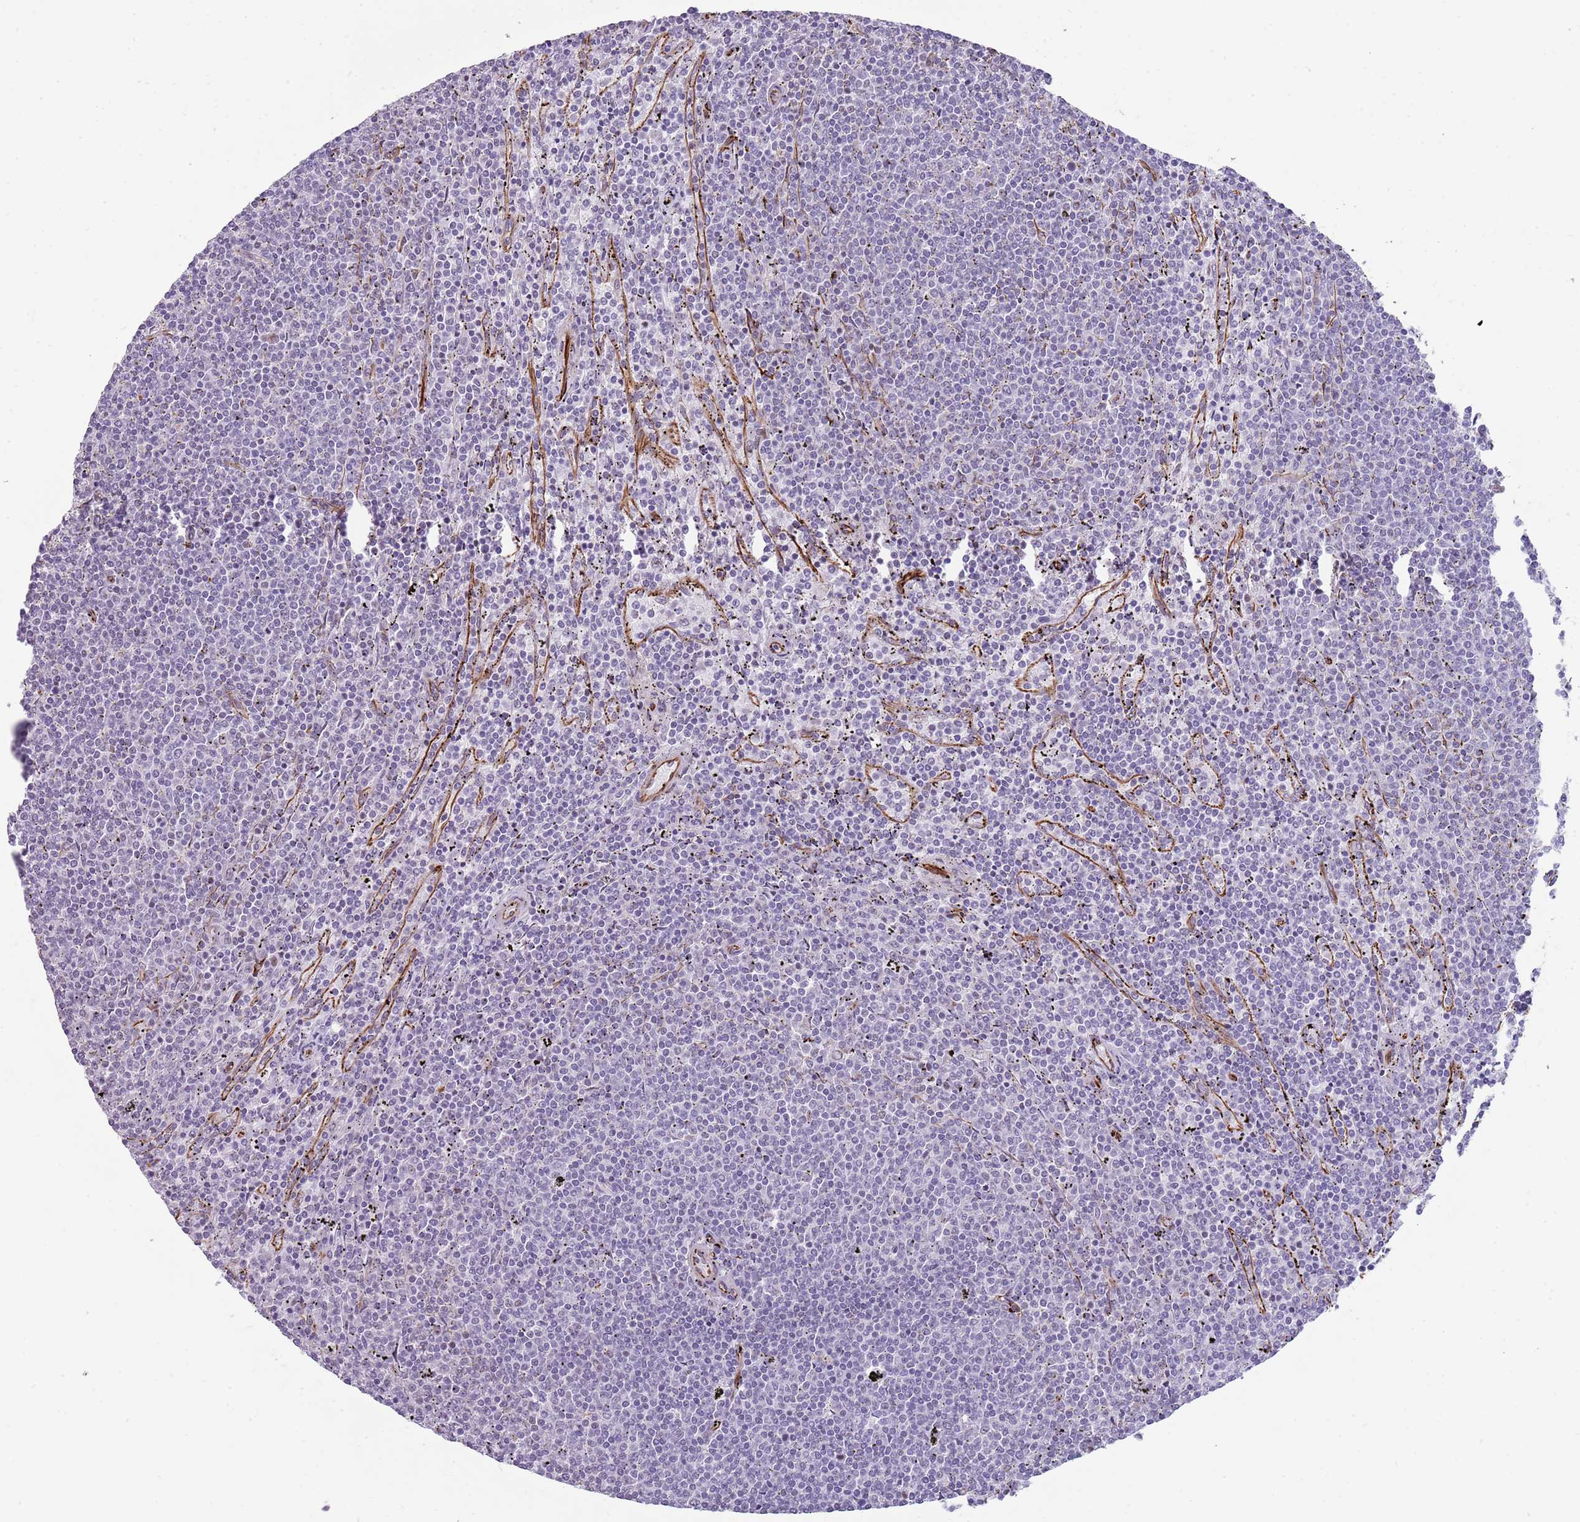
{"staining": {"intensity": "negative", "quantity": "none", "location": "none"}, "tissue": "lymphoma", "cell_type": "Tumor cells", "image_type": "cancer", "snomed": [{"axis": "morphology", "description": "Malignant lymphoma, non-Hodgkin's type, Low grade"}, {"axis": "topography", "description": "Spleen"}], "caption": "A high-resolution micrograph shows immunohistochemistry (IHC) staining of lymphoma, which displays no significant positivity in tumor cells.", "gene": "NBPF3", "patient": {"sex": "female", "age": 50}}